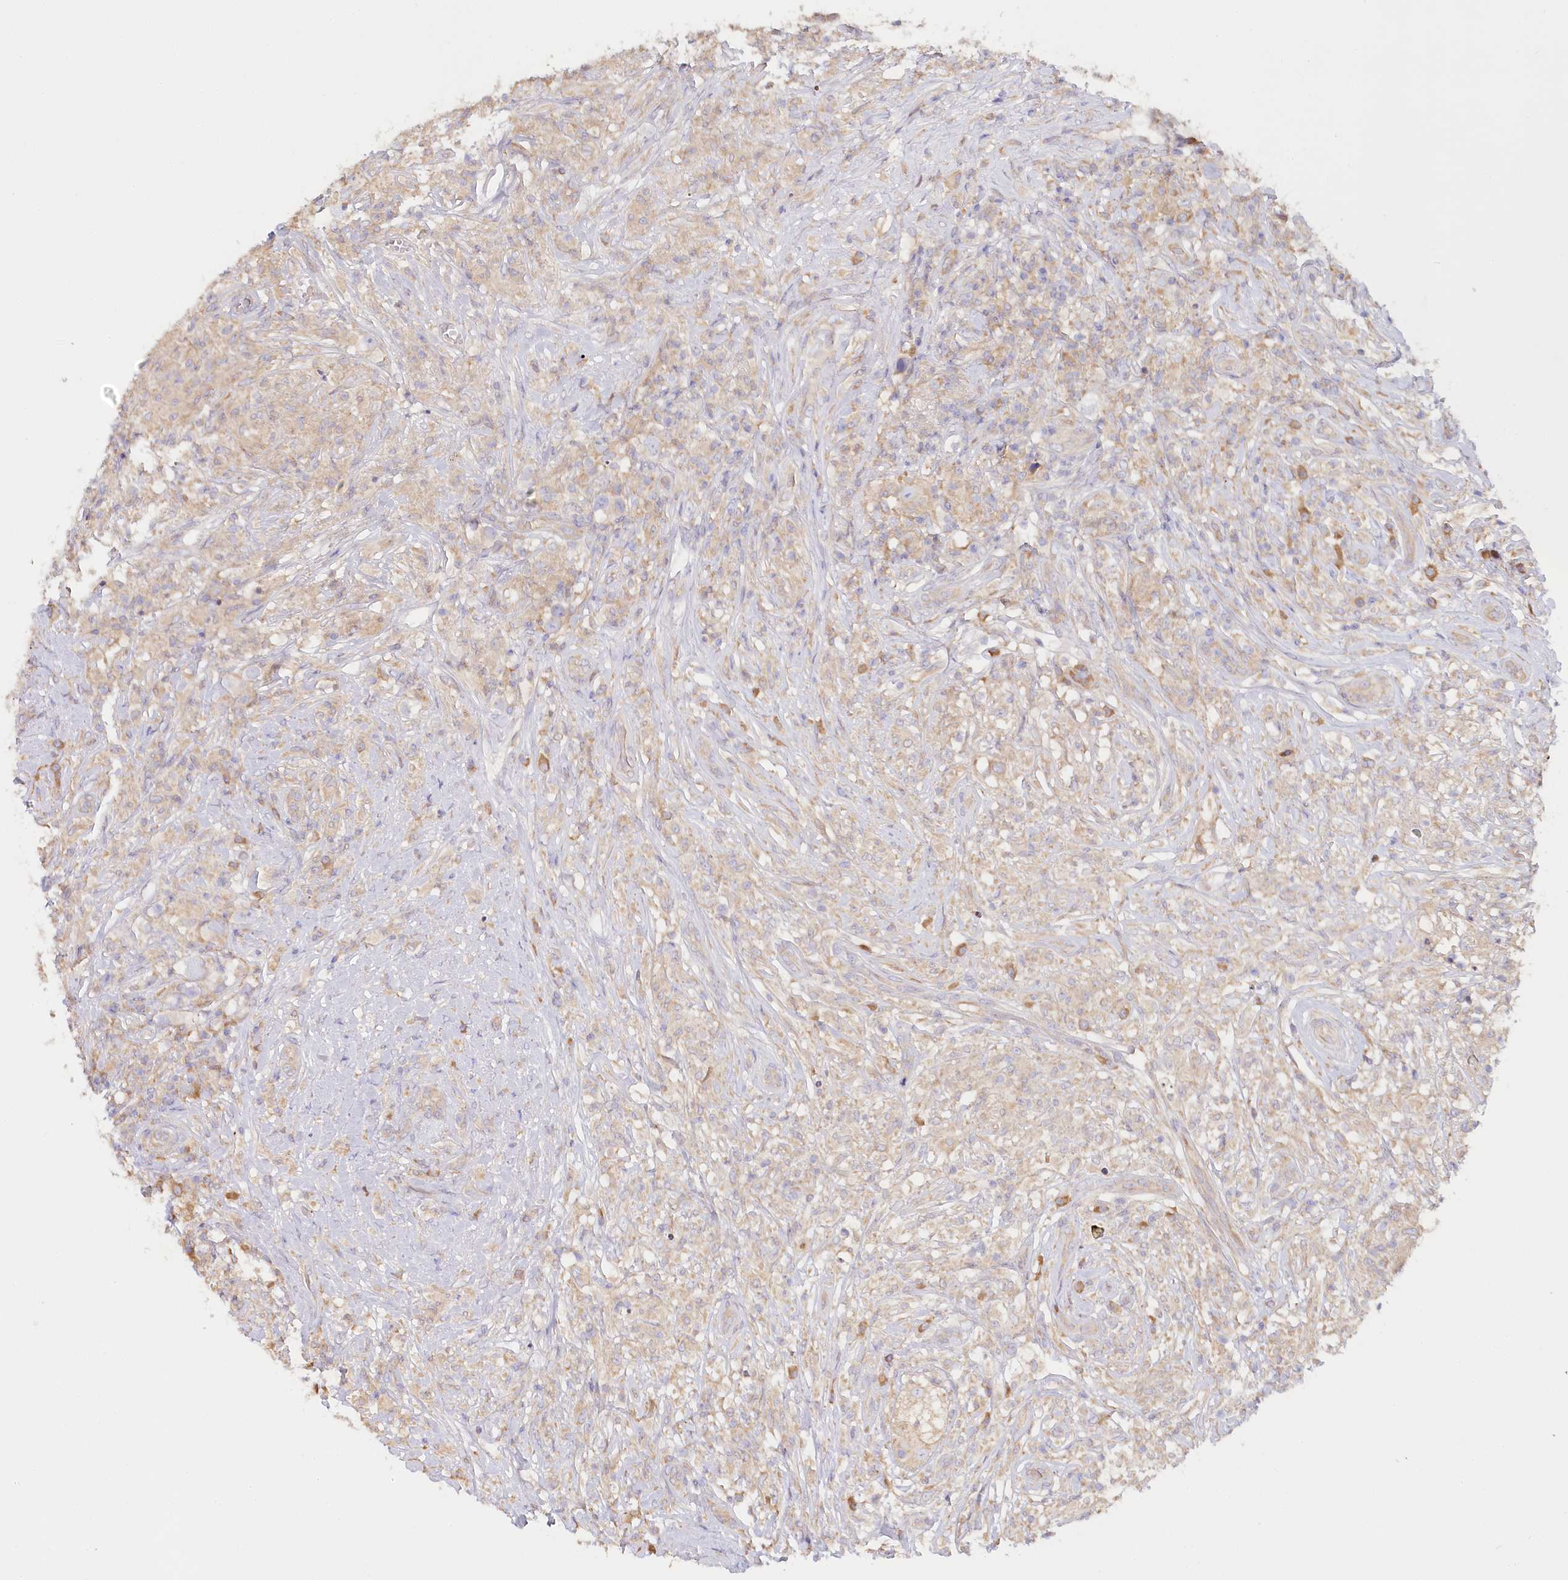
{"staining": {"intensity": "weak", "quantity": ">75%", "location": "cytoplasmic/membranous"}, "tissue": "testis cancer", "cell_type": "Tumor cells", "image_type": "cancer", "snomed": [{"axis": "morphology", "description": "Seminoma, NOS"}, {"axis": "topography", "description": "Testis"}], "caption": "Protein staining of testis cancer (seminoma) tissue exhibits weak cytoplasmic/membranous staining in about >75% of tumor cells.", "gene": "PAIP2", "patient": {"sex": "male", "age": 49}}